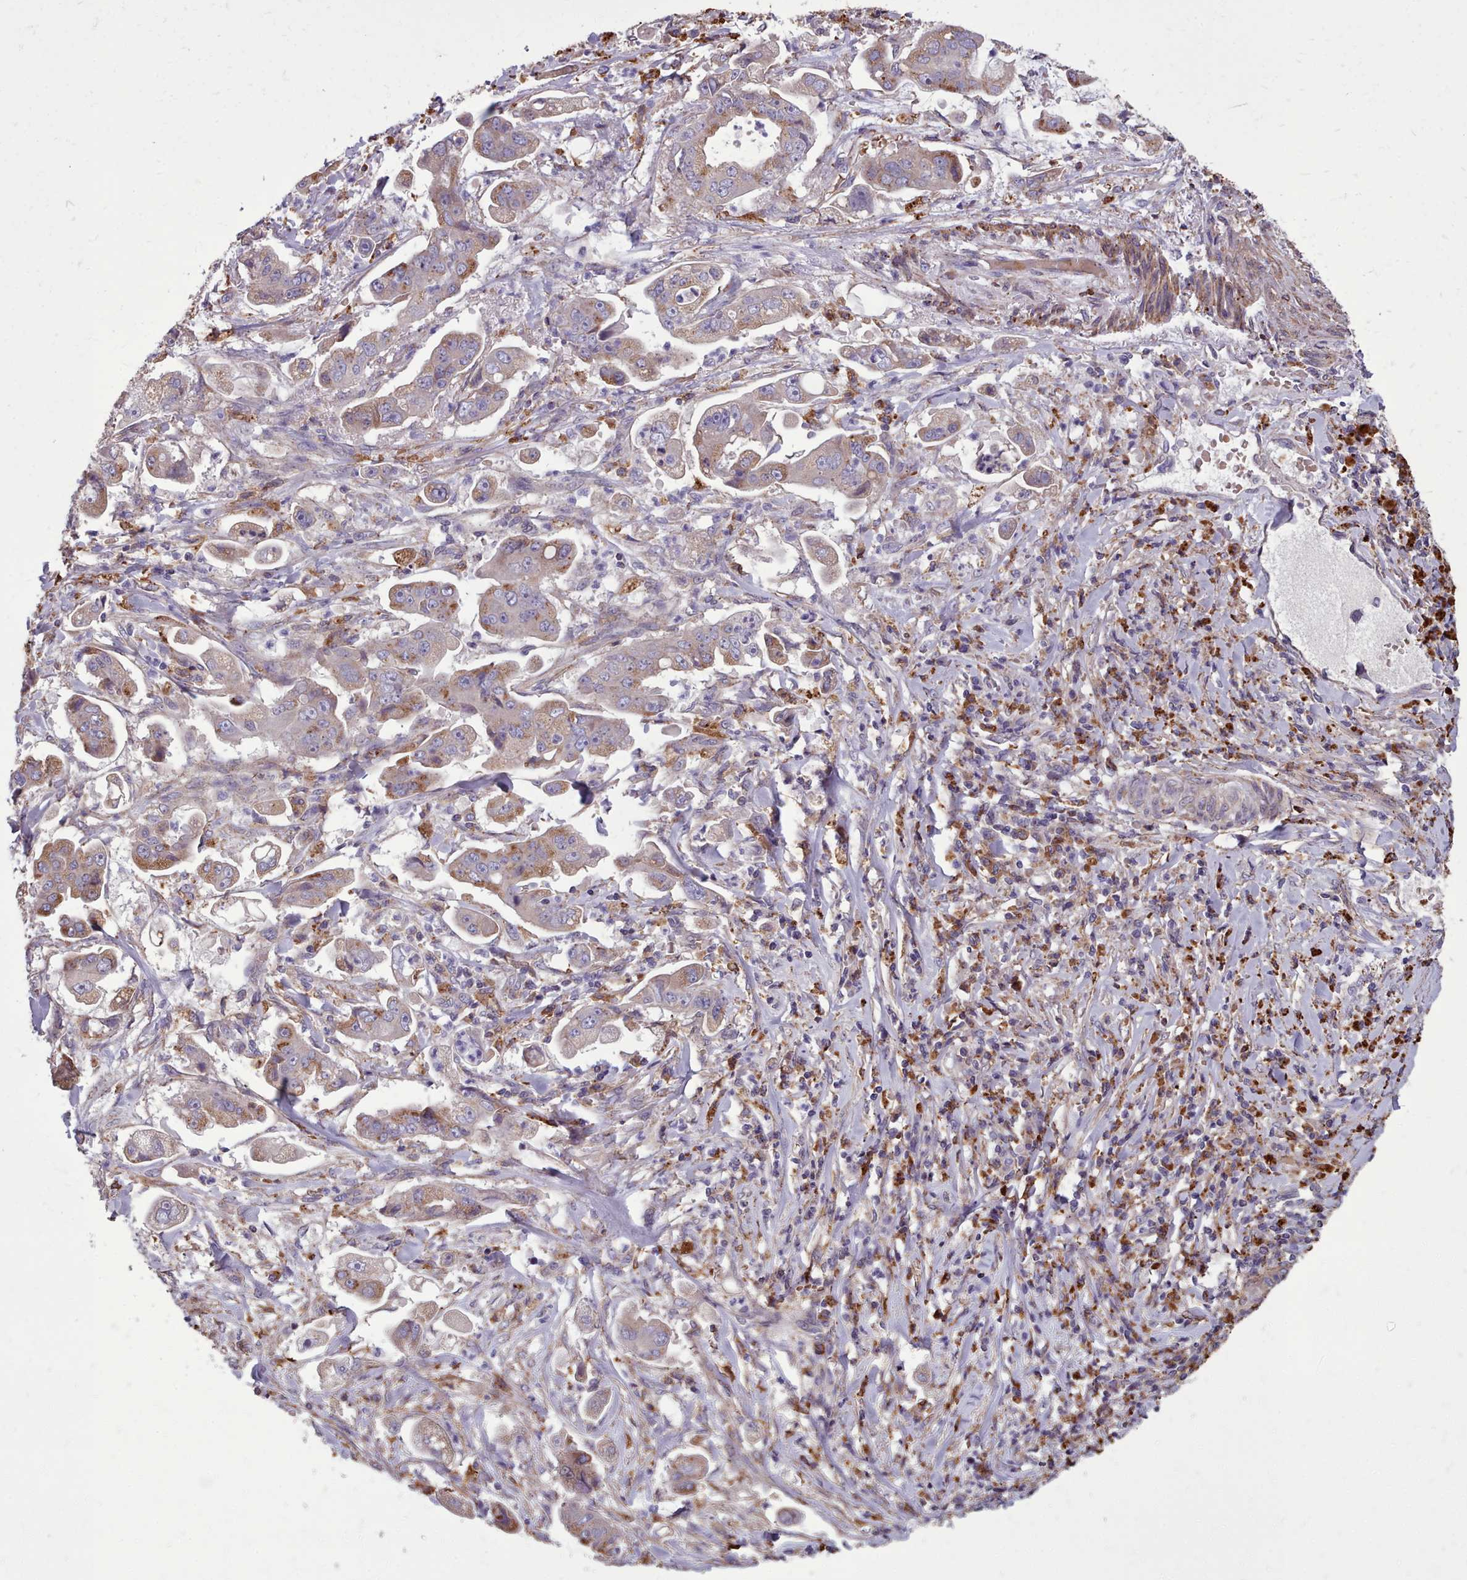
{"staining": {"intensity": "moderate", "quantity": "<25%", "location": "cytoplasmic/membranous"}, "tissue": "stomach cancer", "cell_type": "Tumor cells", "image_type": "cancer", "snomed": [{"axis": "morphology", "description": "Adenocarcinoma, NOS"}, {"axis": "topography", "description": "Stomach"}], "caption": "IHC staining of stomach cancer, which displays low levels of moderate cytoplasmic/membranous positivity in about <25% of tumor cells indicating moderate cytoplasmic/membranous protein expression. The staining was performed using DAB (brown) for protein detection and nuclei were counterstained in hematoxylin (blue).", "gene": "PACSIN3", "patient": {"sex": "male", "age": 62}}